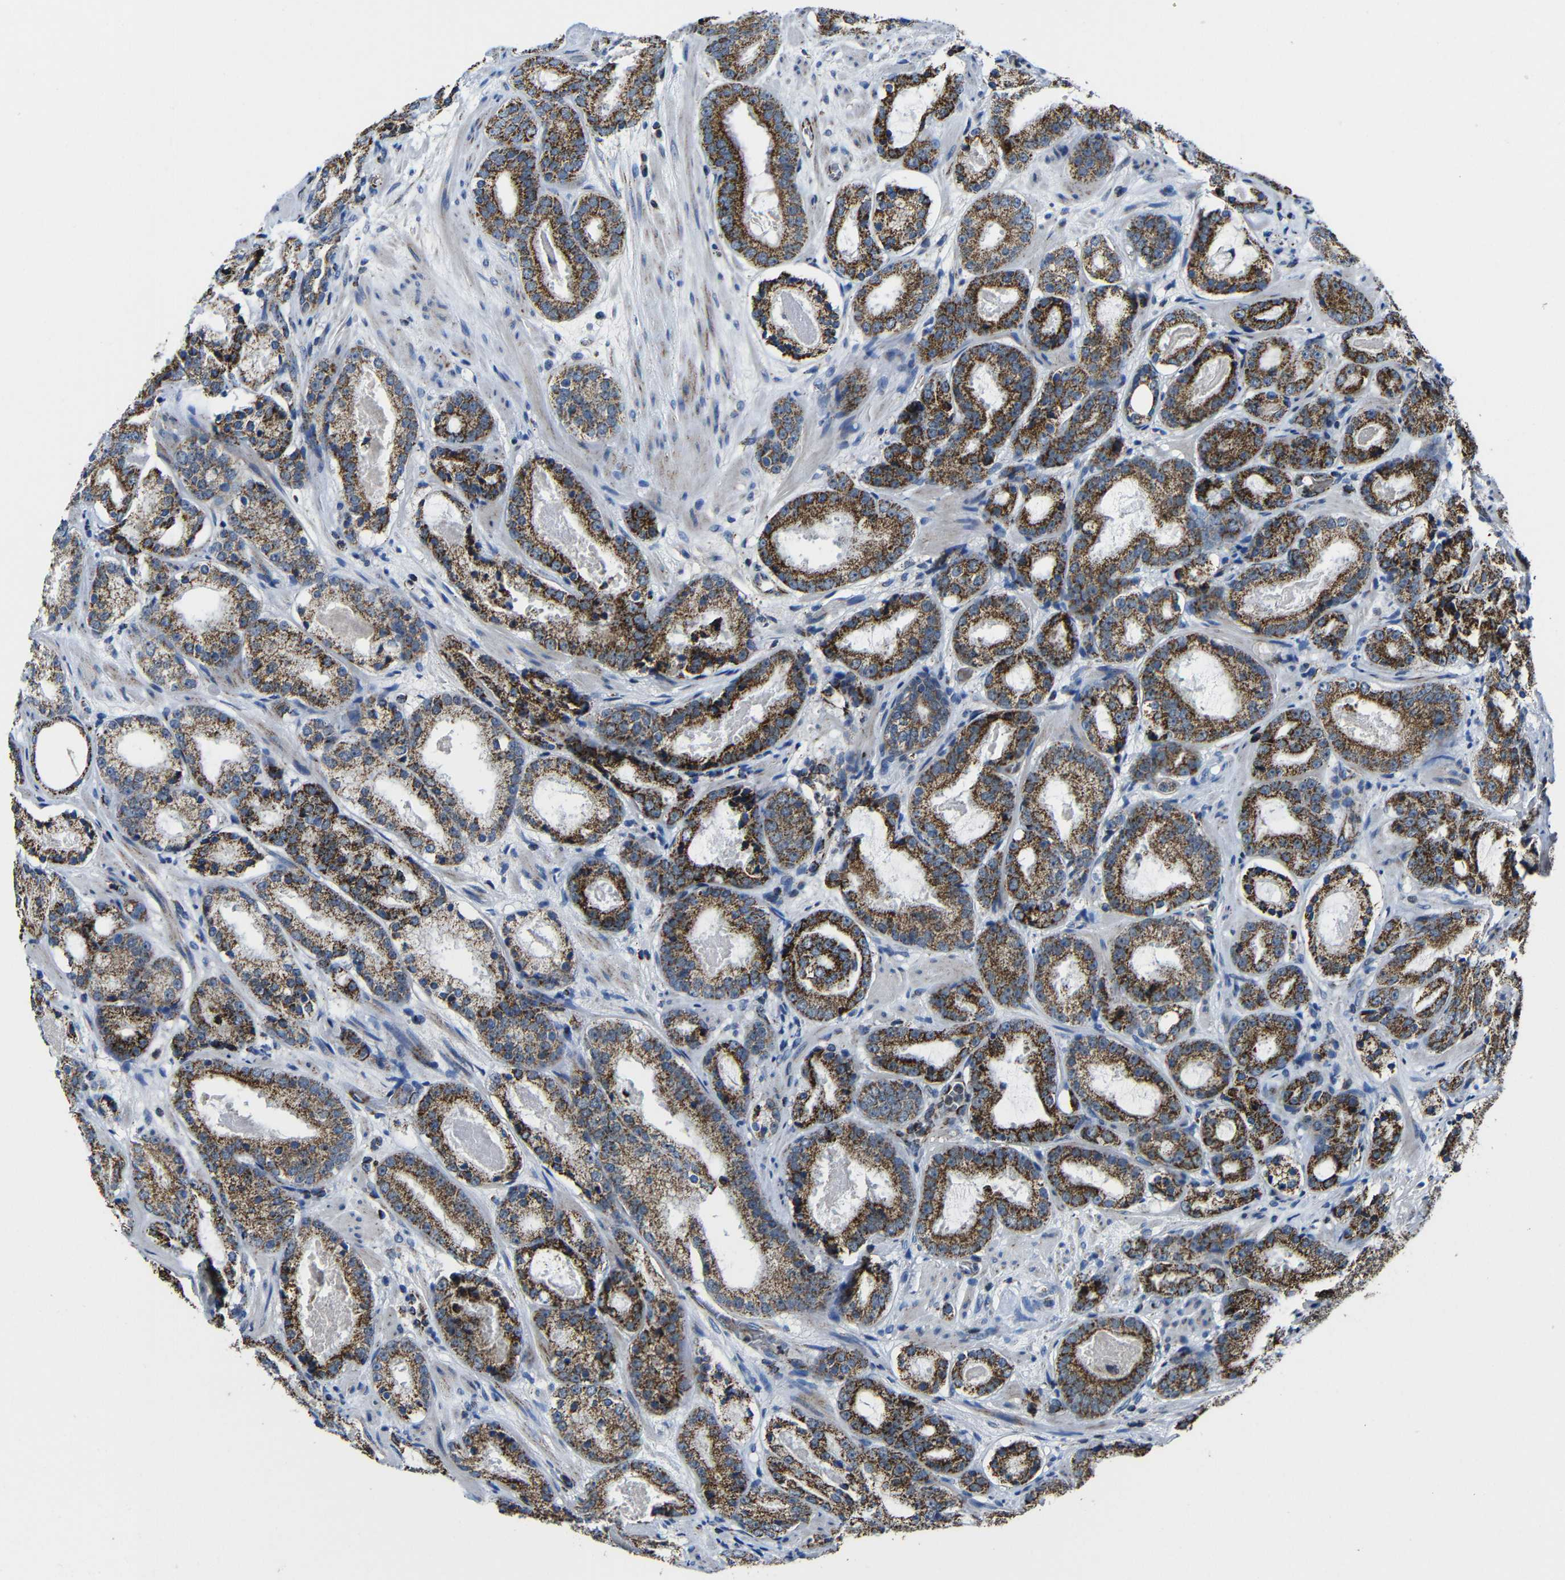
{"staining": {"intensity": "moderate", "quantity": ">75%", "location": "cytoplasmic/membranous"}, "tissue": "prostate cancer", "cell_type": "Tumor cells", "image_type": "cancer", "snomed": [{"axis": "morphology", "description": "Adenocarcinoma, Low grade"}, {"axis": "topography", "description": "Prostate"}], "caption": "An image showing moderate cytoplasmic/membranous positivity in about >75% of tumor cells in prostate low-grade adenocarcinoma, as visualized by brown immunohistochemical staining.", "gene": "CA5B", "patient": {"sex": "male", "age": 69}}